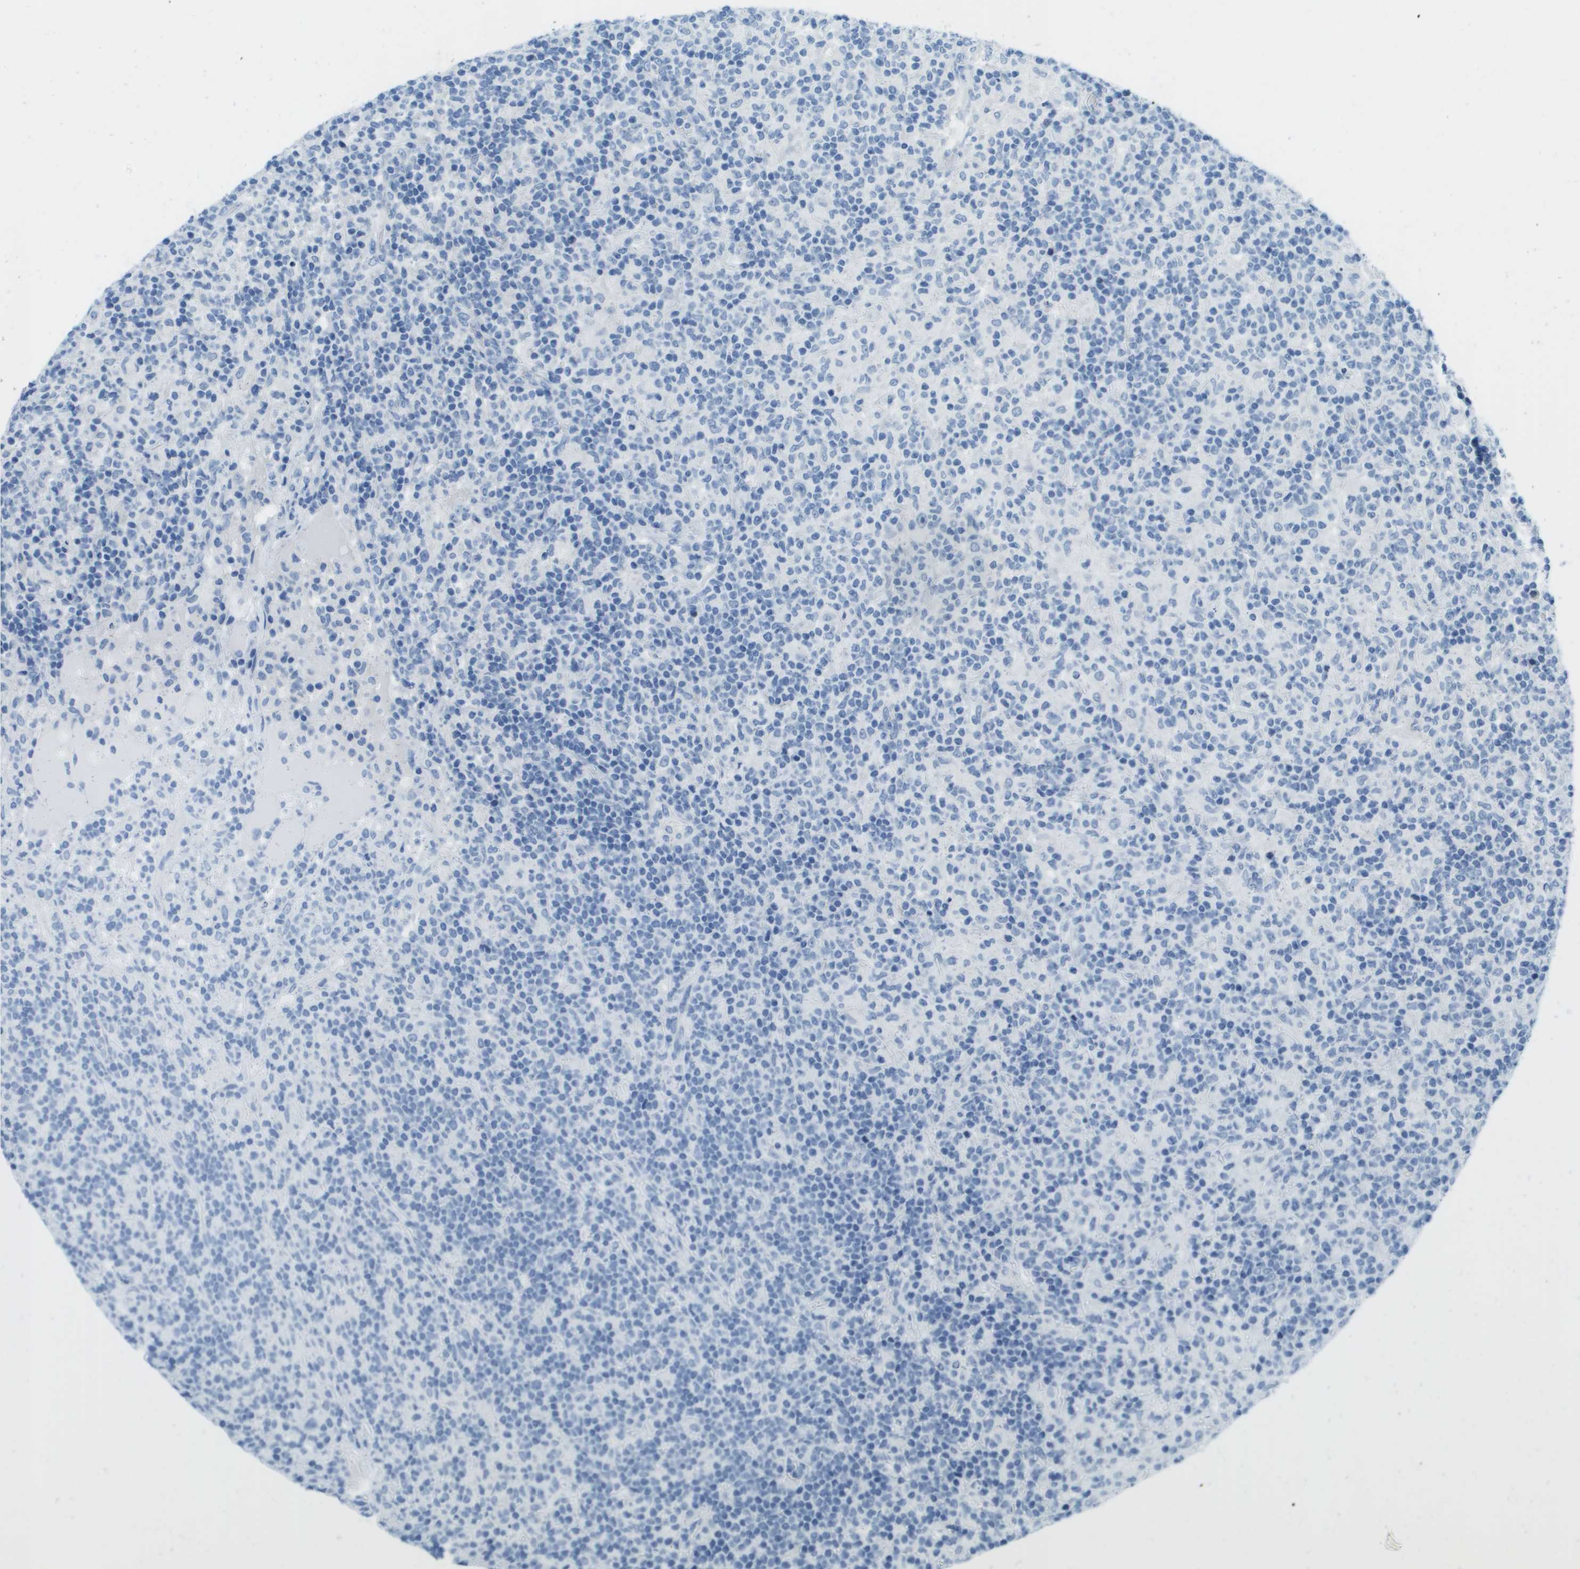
{"staining": {"intensity": "negative", "quantity": "none", "location": "none"}, "tissue": "lymphoma", "cell_type": "Tumor cells", "image_type": "cancer", "snomed": [{"axis": "morphology", "description": "Hodgkin's disease, NOS"}, {"axis": "topography", "description": "Lymph node"}], "caption": "An IHC photomicrograph of Hodgkin's disease is shown. There is no staining in tumor cells of Hodgkin's disease.", "gene": "CDHR2", "patient": {"sex": "male", "age": 70}}